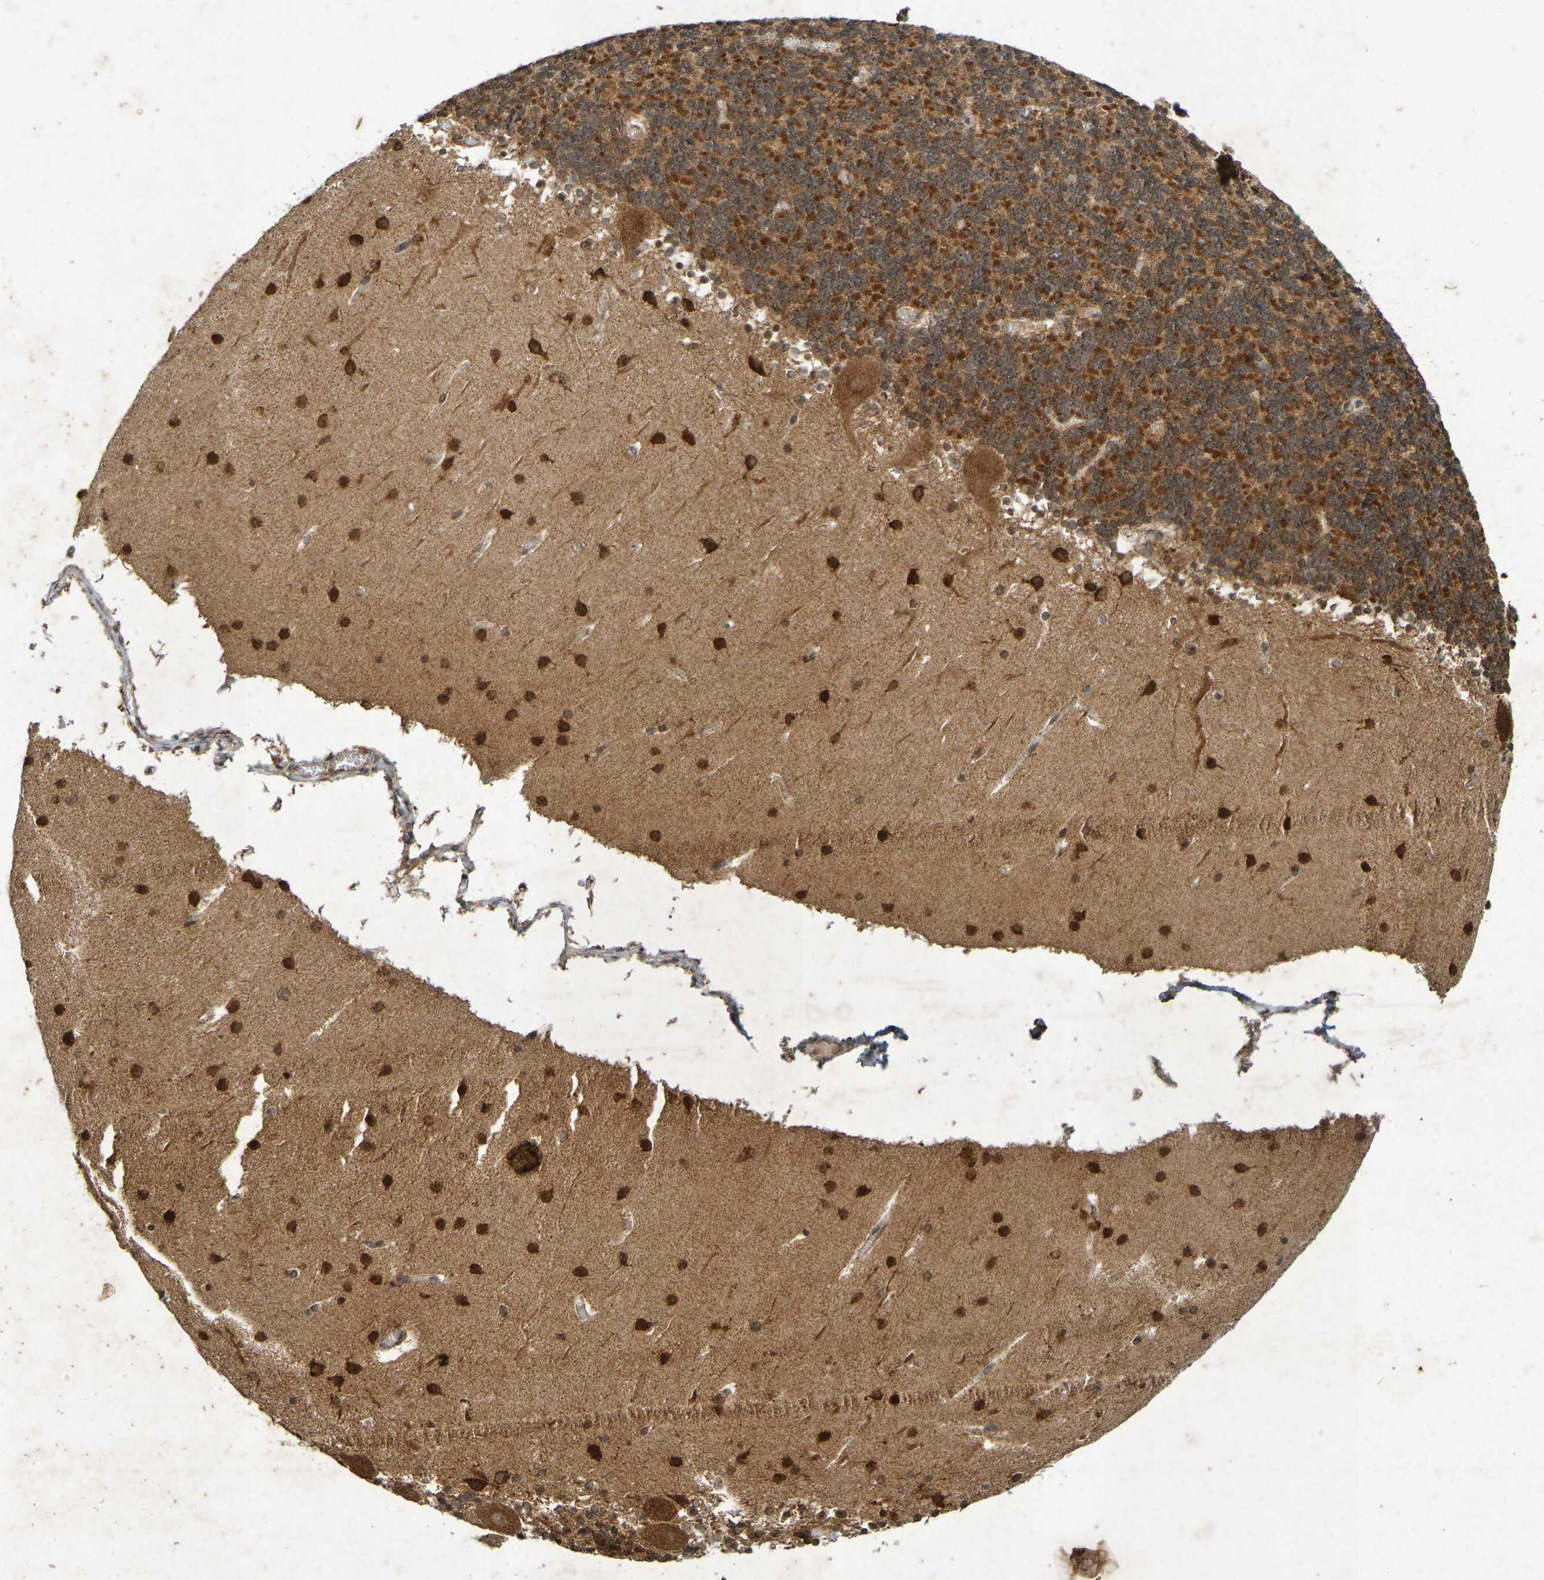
{"staining": {"intensity": "strong", "quantity": ">75%", "location": "cytoplasmic/membranous"}, "tissue": "cerebellum", "cell_type": "Cells in granular layer", "image_type": "normal", "snomed": [{"axis": "morphology", "description": "Normal tissue, NOS"}, {"axis": "topography", "description": "Cerebellum"}], "caption": "A photomicrograph showing strong cytoplasmic/membranous positivity in about >75% of cells in granular layer in benign cerebellum, as visualized by brown immunohistochemical staining.", "gene": "GUCY1A2", "patient": {"sex": "male", "age": 45}}